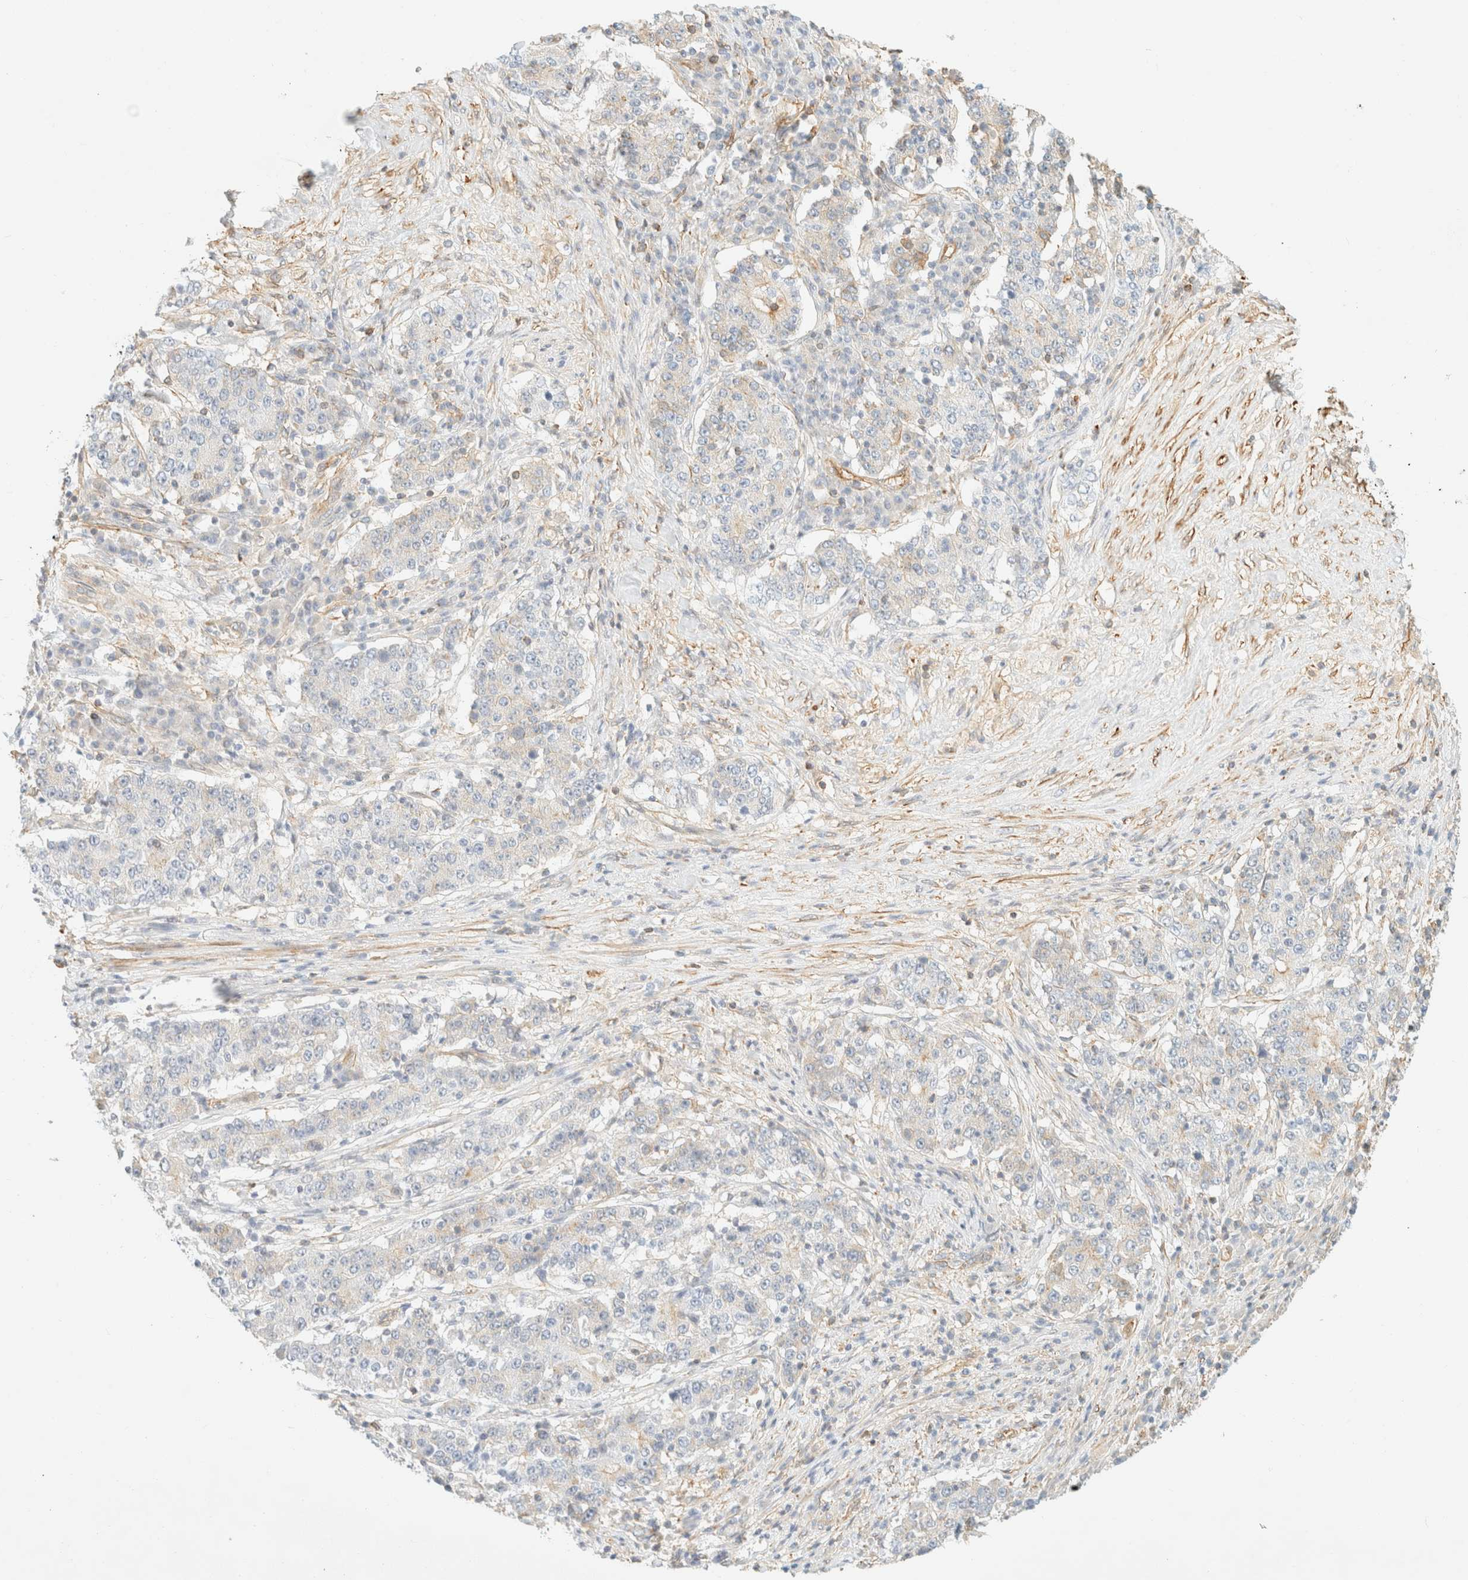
{"staining": {"intensity": "negative", "quantity": "none", "location": "none"}, "tissue": "stomach cancer", "cell_type": "Tumor cells", "image_type": "cancer", "snomed": [{"axis": "morphology", "description": "Adenocarcinoma, NOS"}, {"axis": "topography", "description": "Stomach"}], "caption": "Immunohistochemical staining of human stomach adenocarcinoma displays no significant expression in tumor cells. (DAB IHC with hematoxylin counter stain).", "gene": "OTOP2", "patient": {"sex": "male", "age": 59}}